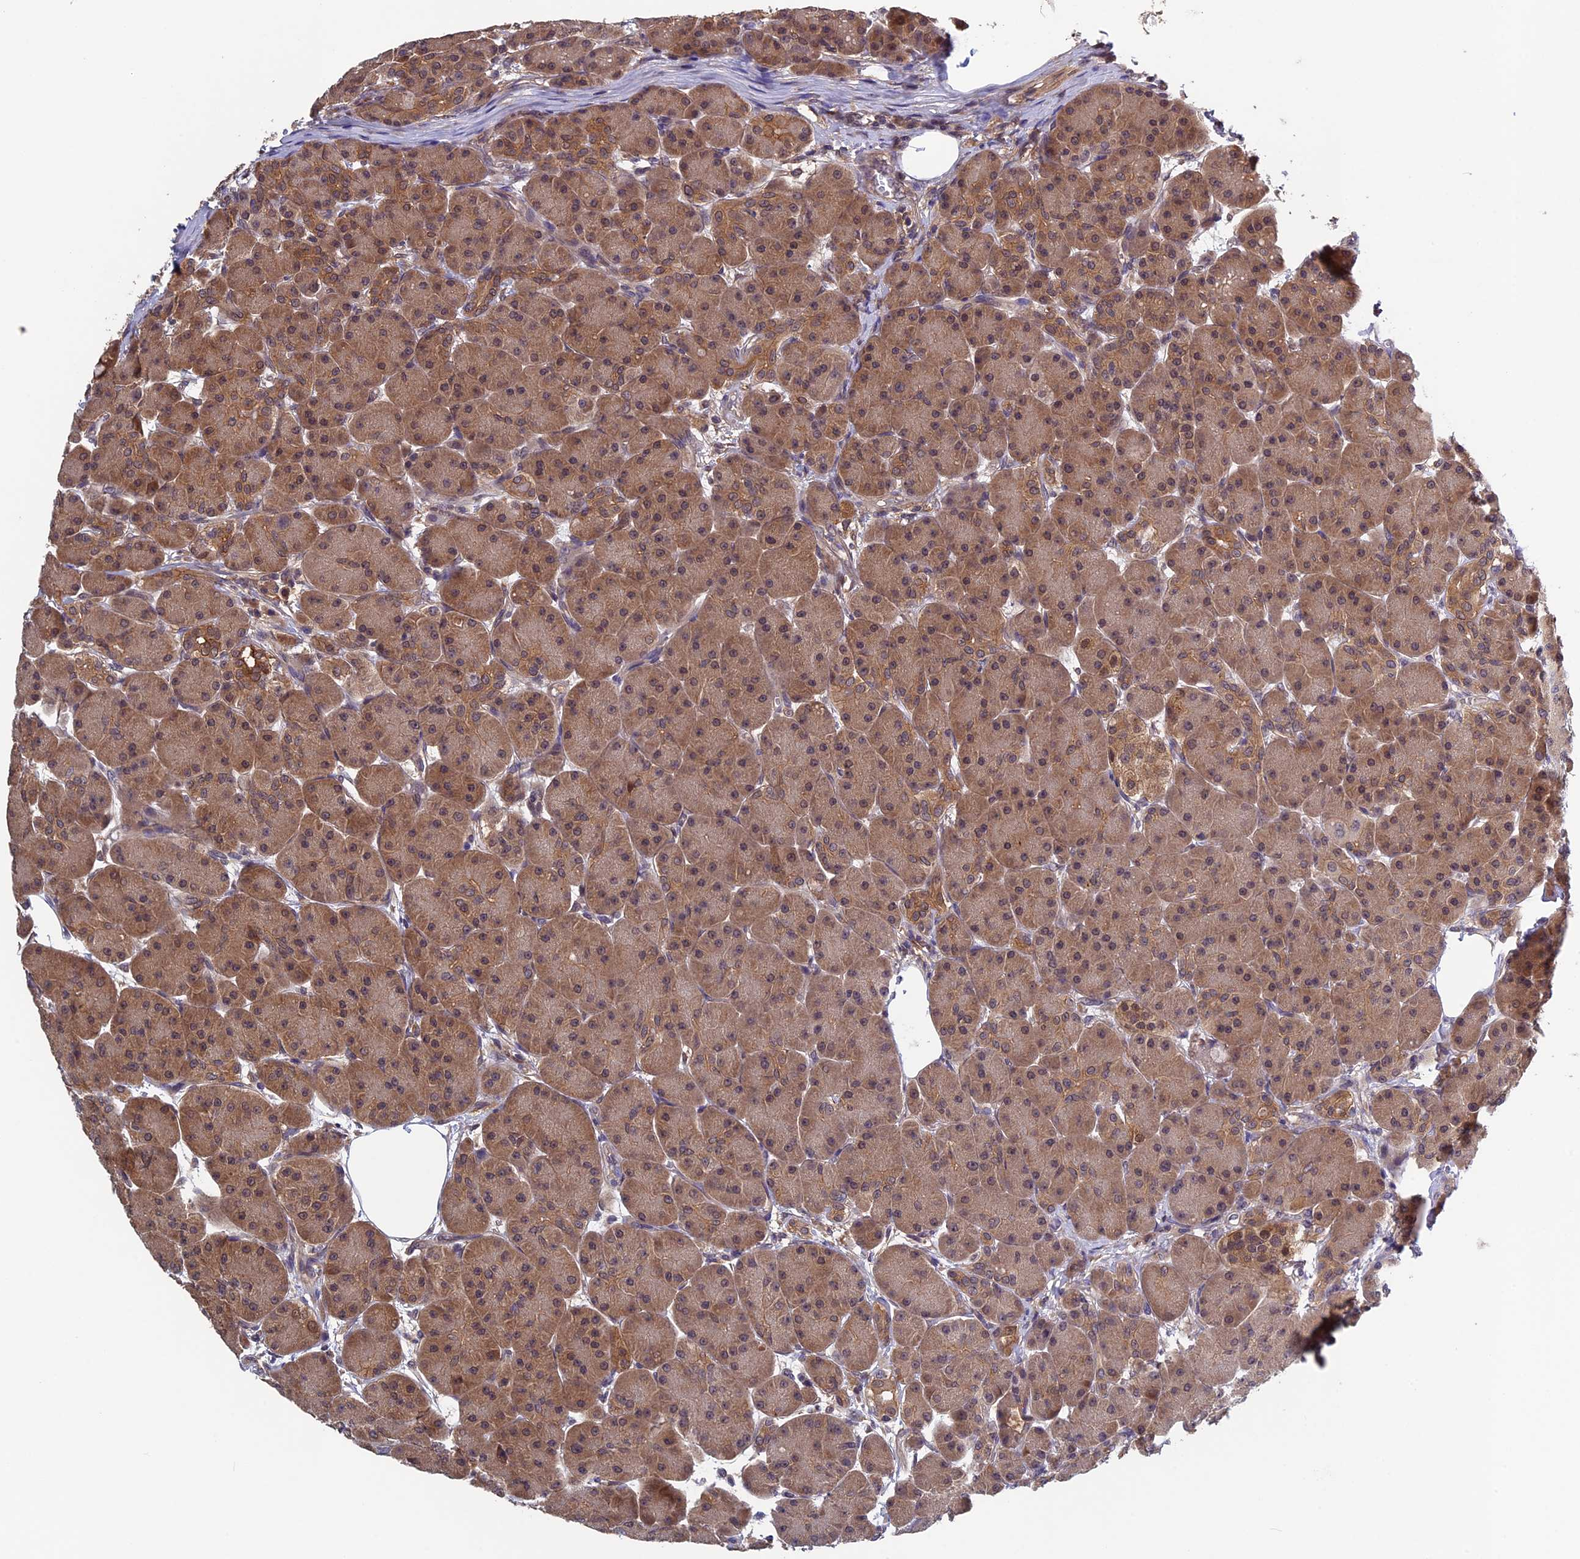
{"staining": {"intensity": "moderate", "quantity": ">75%", "location": "cytoplasmic/membranous"}, "tissue": "pancreas", "cell_type": "Exocrine glandular cells", "image_type": "normal", "snomed": [{"axis": "morphology", "description": "Normal tissue, NOS"}, {"axis": "topography", "description": "Pancreas"}], "caption": "Brown immunohistochemical staining in normal pancreas shows moderate cytoplasmic/membranous expression in approximately >75% of exocrine glandular cells.", "gene": "LCMT1", "patient": {"sex": "male", "age": 63}}